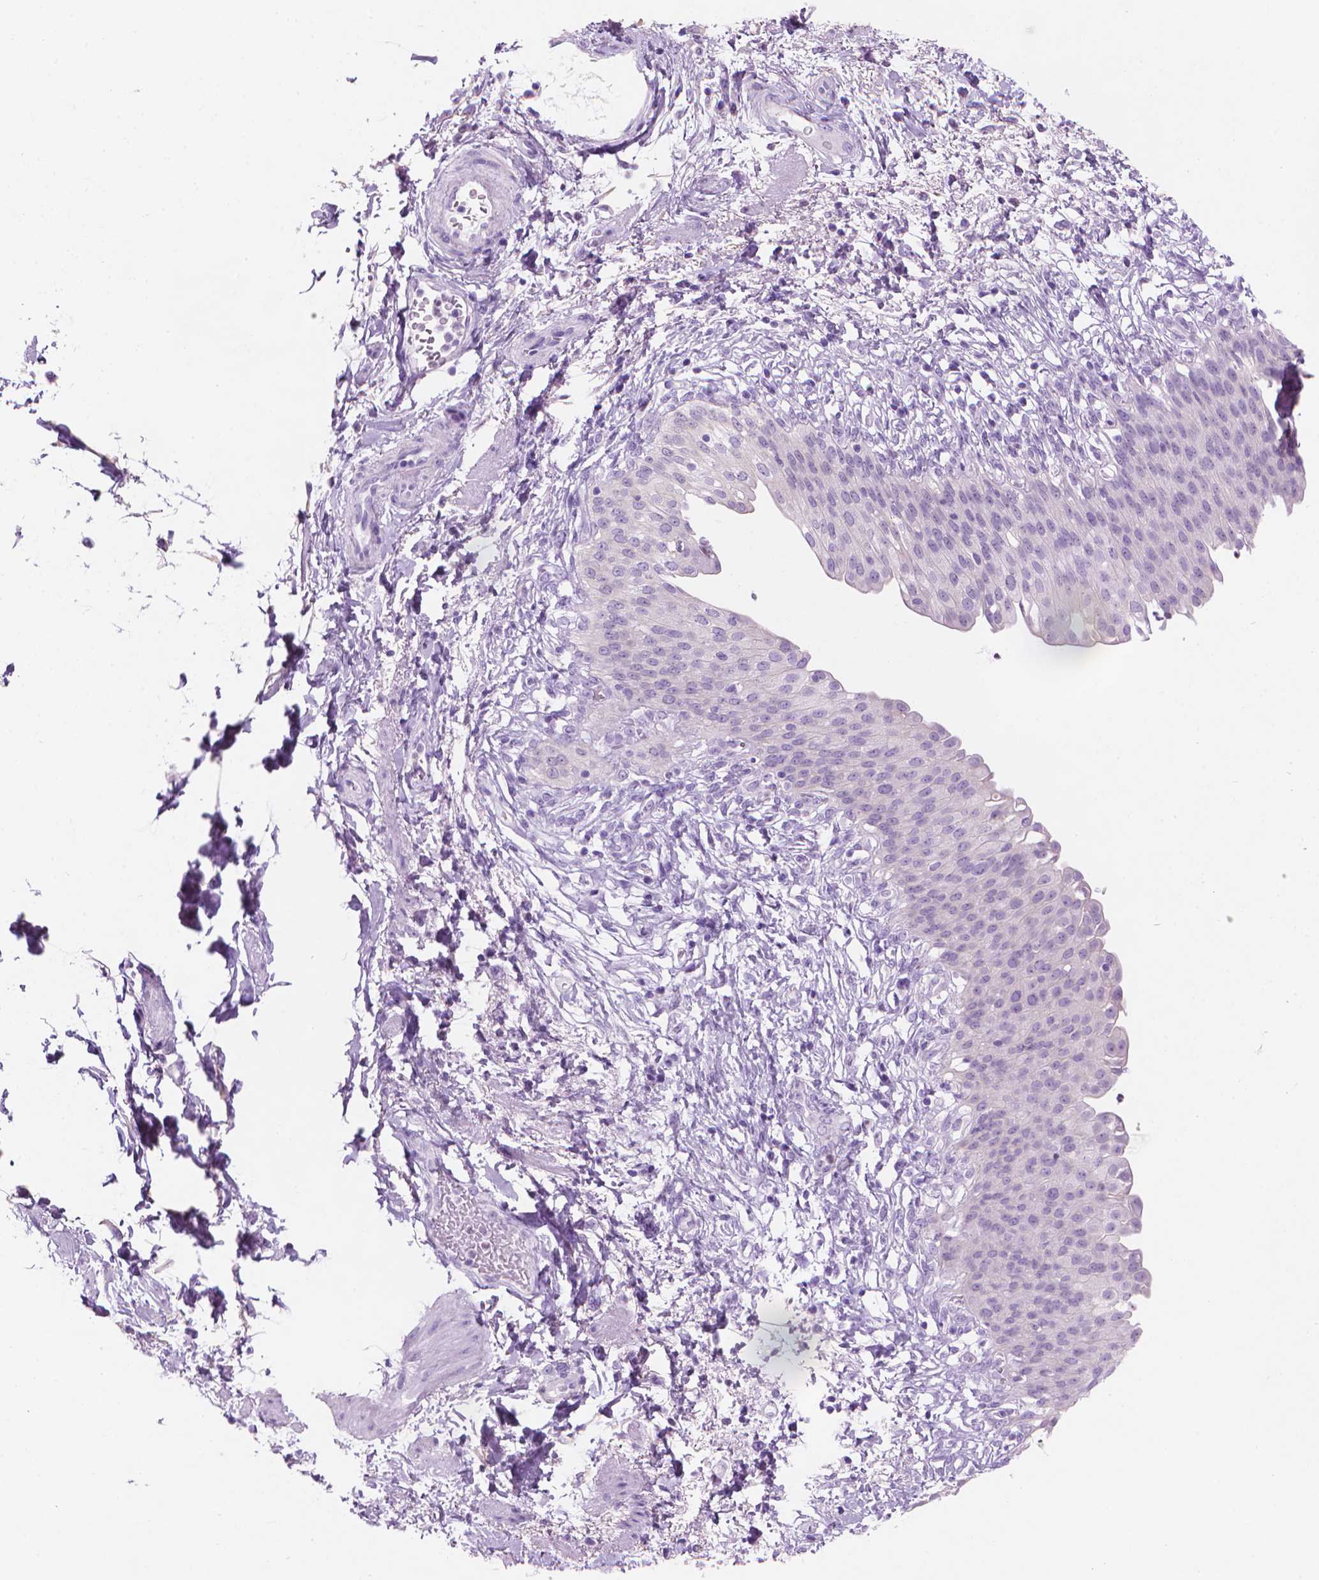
{"staining": {"intensity": "negative", "quantity": "none", "location": "none"}, "tissue": "urinary bladder", "cell_type": "Urothelial cells", "image_type": "normal", "snomed": [{"axis": "morphology", "description": "Normal tissue, NOS"}, {"axis": "topography", "description": "Urinary bladder"}, {"axis": "topography", "description": "Peripheral nerve tissue"}], "caption": "Unremarkable urinary bladder was stained to show a protein in brown. There is no significant expression in urothelial cells. Nuclei are stained in blue.", "gene": "TTC29", "patient": {"sex": "female", "age": 60}}